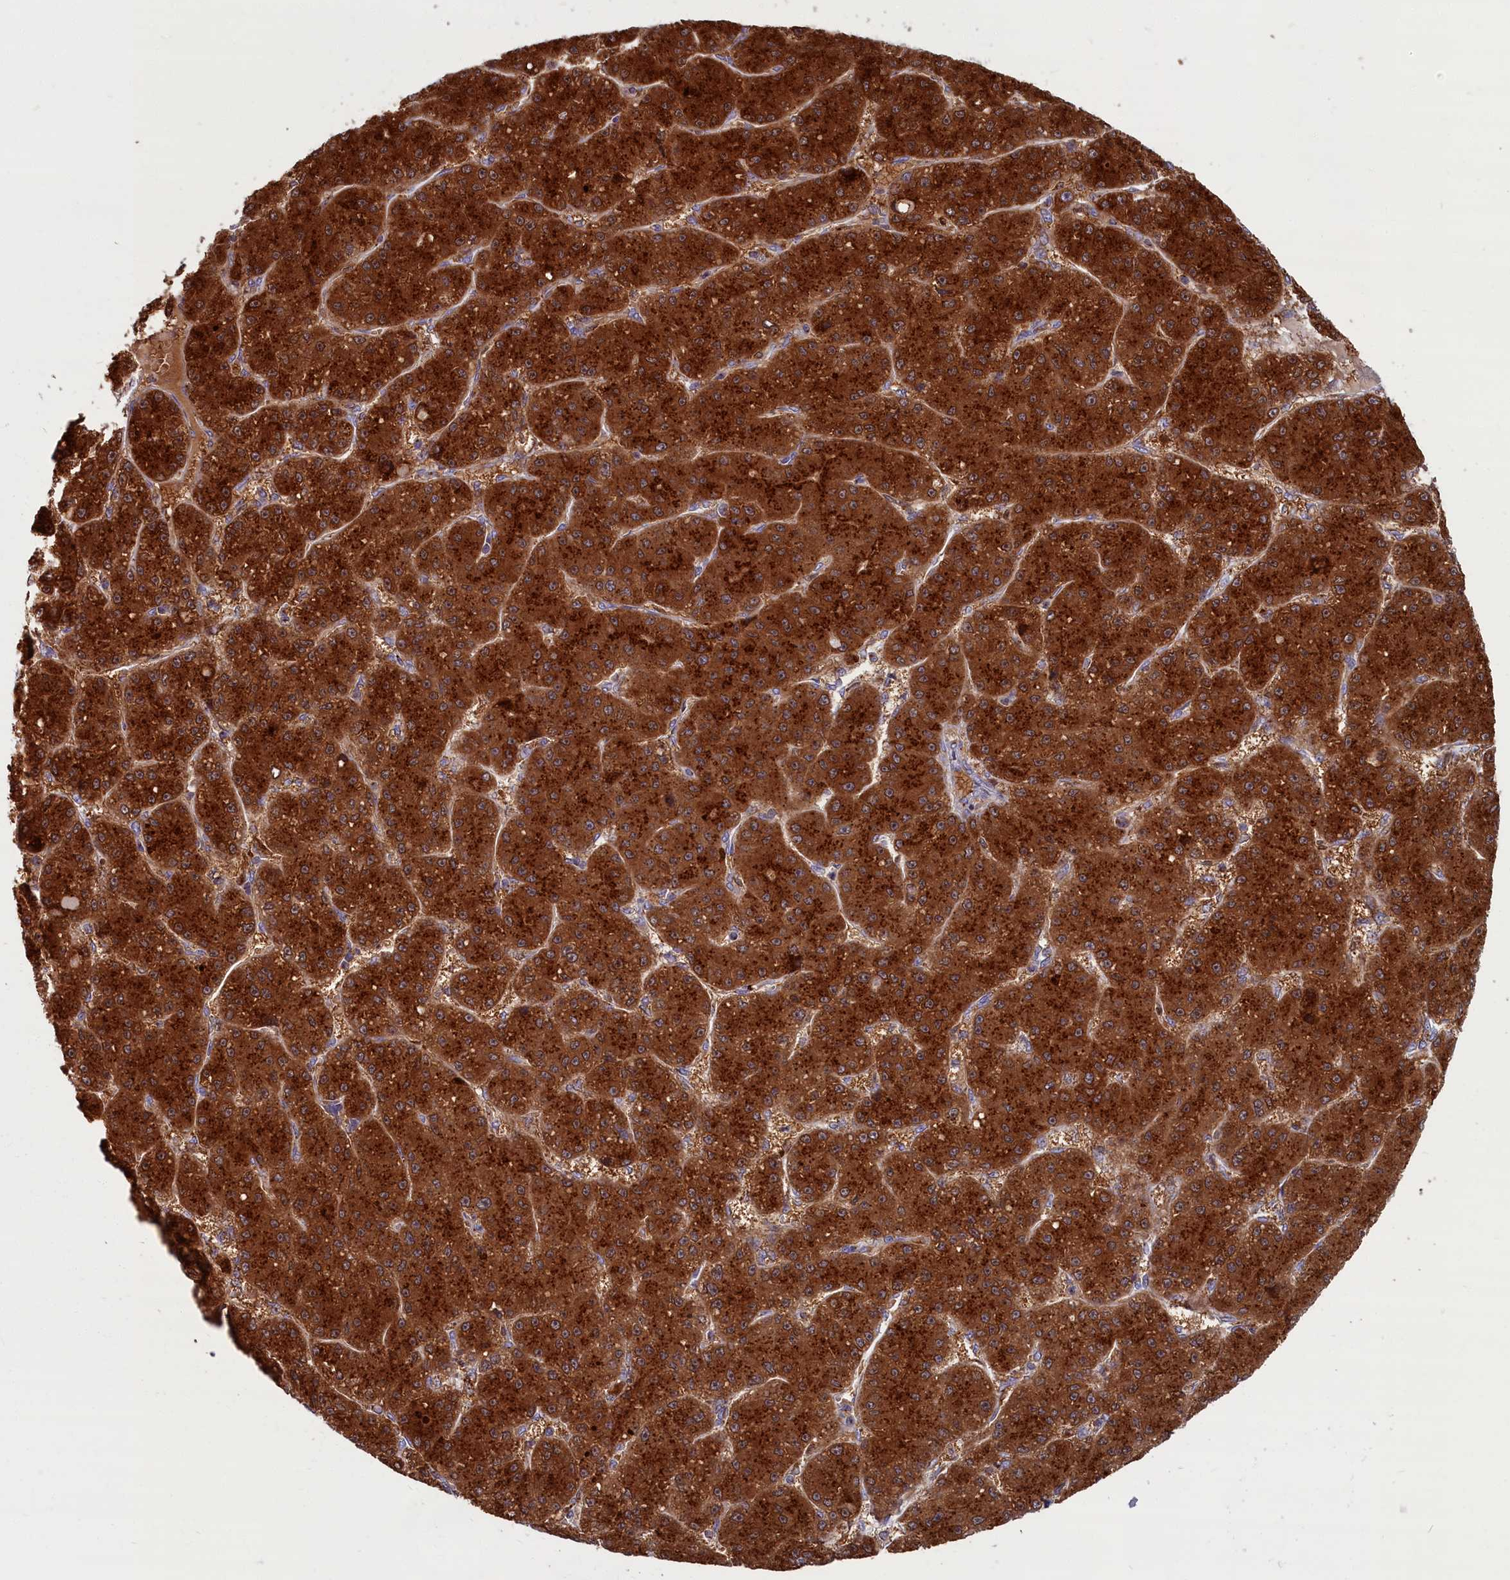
{"staining": {"intensity": "strong", "quantity": ">75%", "location": "cytoplasmic/membranous"}, "tissue": "liver cancer", "cell_type": "Tumor cells", "image_type": "cancer", "snomed": [{"axis": "morphology", "description": "Carcinoma, Hepatocellular, NOS"}, {"axis": "topography", "description": "Liver"}], "caption": "Liver hepatocellular carcinoma tissue displays strong cytoplasmic/membranous expression in about >75% of tumor cells, visualized by immunohistochemistry. (DAB (3,3'-diaminobenzidine) = brown stain, brightfield microscopy at high magnification).", "gene": "BLVRB", "patient": {"sex": "male", "age": 67}}